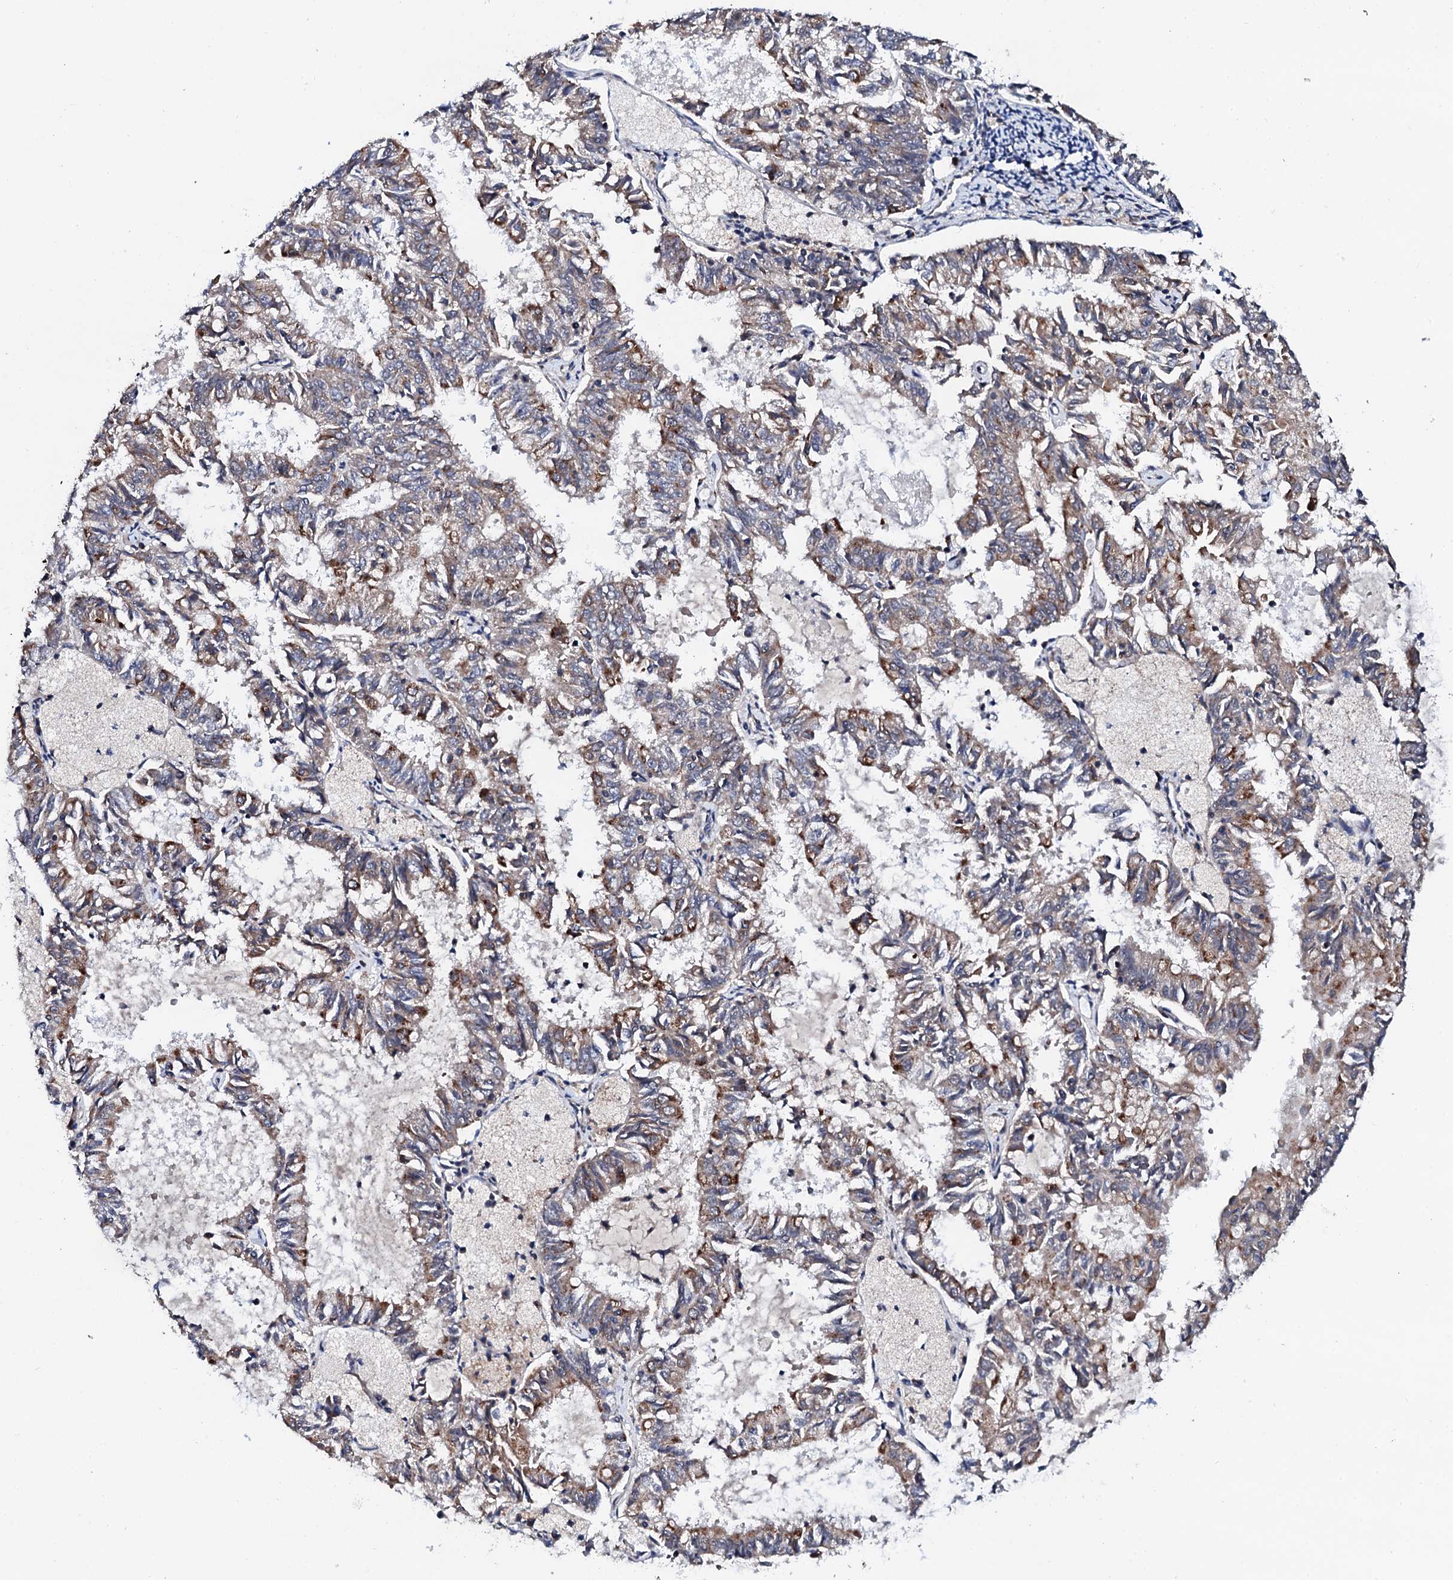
{"staining": {"intensity": "moderate", "quantity": "25%-75%", "location": "cytoplasmic/membranous"}, "tissue": "endometrial cancer", "cell_type": "Tumor cells", "image_type": "cancer", "snomed": [{"axis": "morphology", "description": "Adenocarcinoma, NOS"}, {"axis": "topography", "description": "Endometrium"}], "caption": "Human endometrial cancer (adenocarcinoma) stained for a protein (brown) displays moderate cytoplasmic/membranous positive staining in approximately 25%-75% of tumor cells.", "gene": "COG4", "patient": {"sex": "female", "age": 57}}